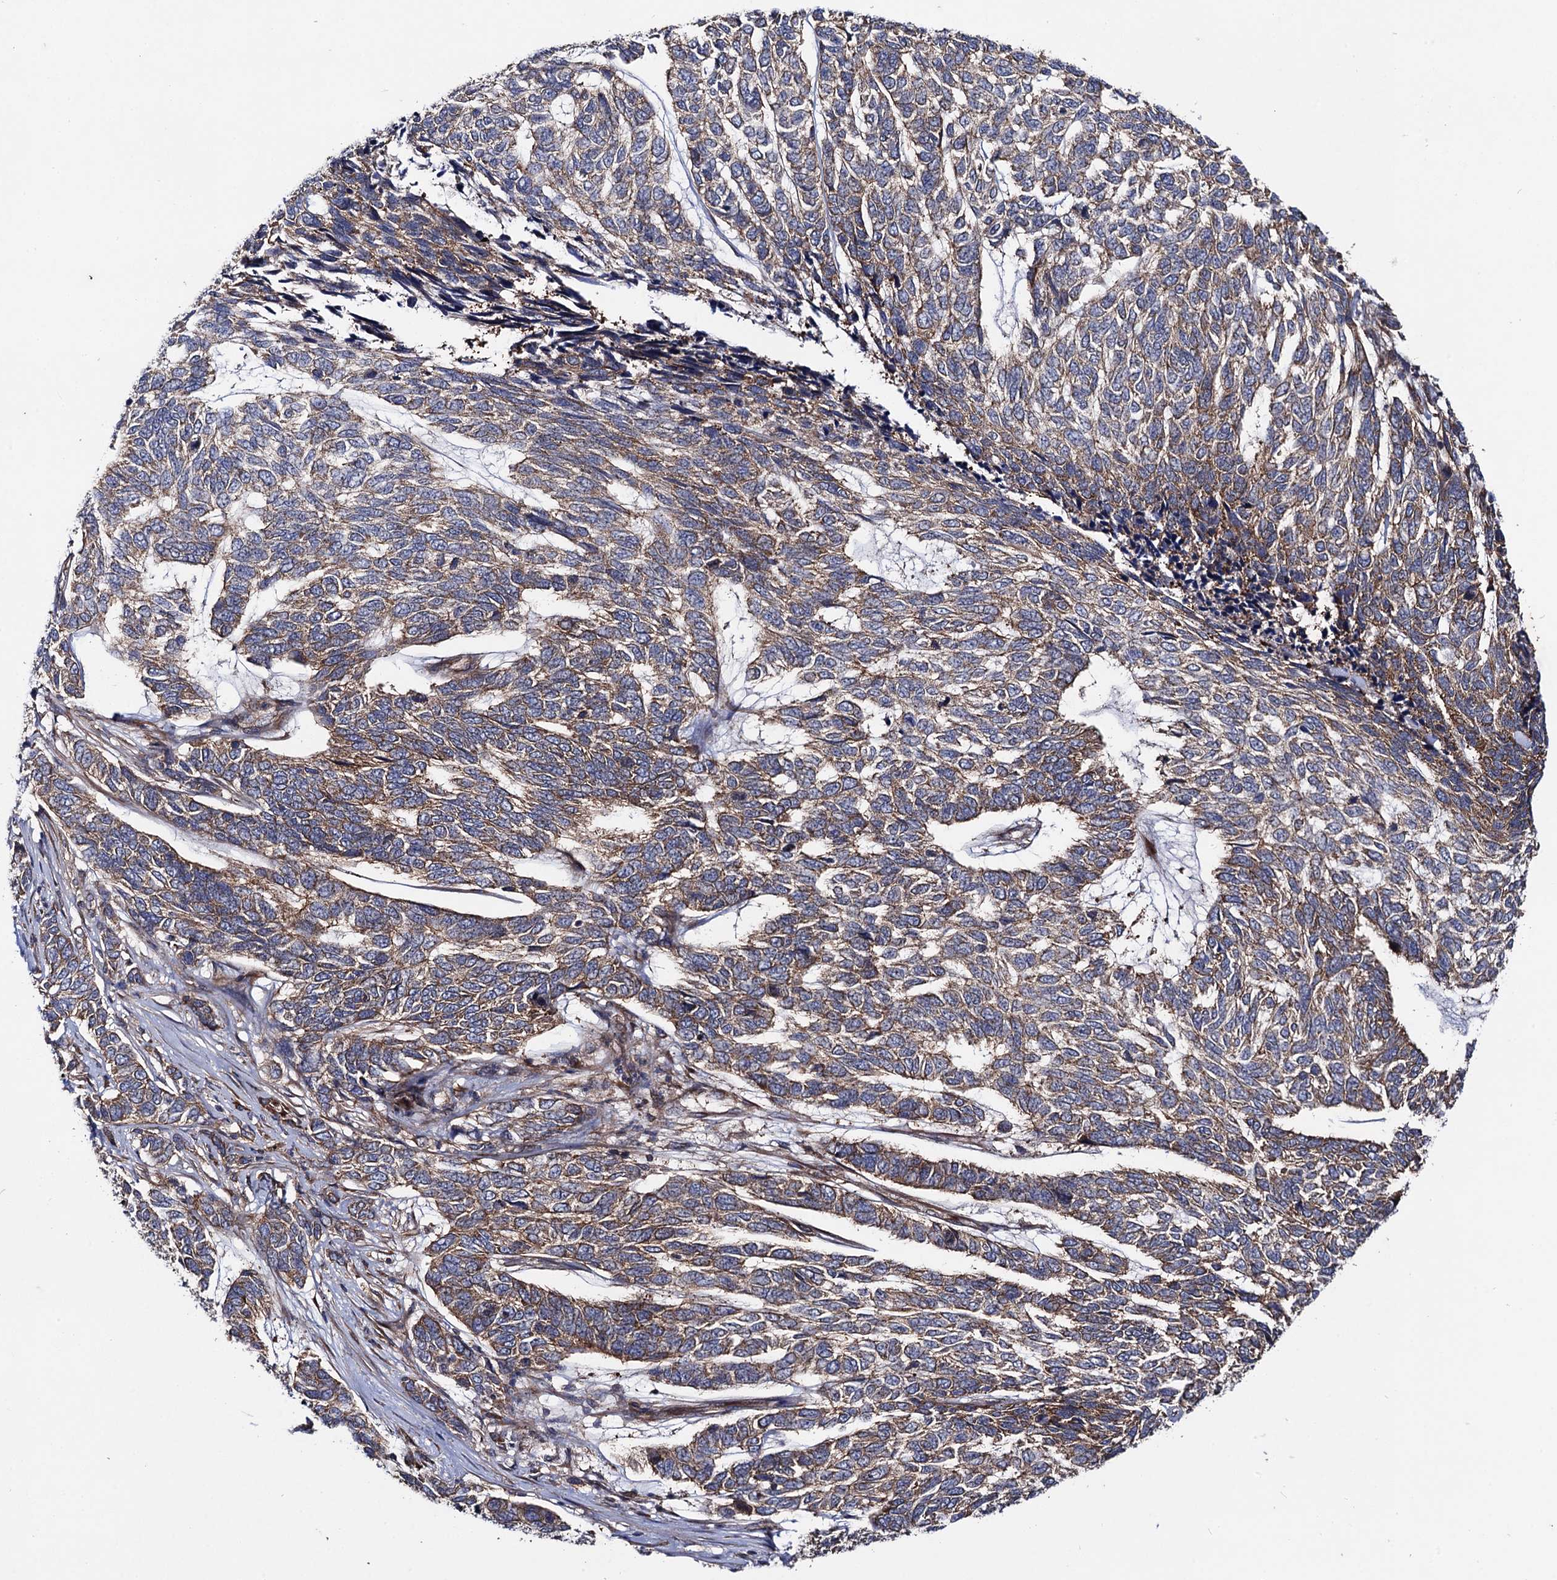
{"staining": {"intensity": "moderate", "quantity": "<25%", "location": "cytoplasmic/membranous"}, "tissue": "skin cancer", "cell_type": "Tumor cells", "image_type": "cancer", "snomed": [{"axis": "morphology", "description": "Basal cell carcinoma"}, {"axis": "topography", "description": "Skin"}], "caption": "Immunohistochemical staining of skin basal cell carcinoma reveals low levels of moderate cytoplasmic/membranous staining in approximately <25% of tumor cells. The staining was performed using DAB, with brown indicating positive protein expression. Nuclei are stained blue with hematoxylin.", "gene": "DYDC1", "patient": {"sex": "female", "age": 65}}